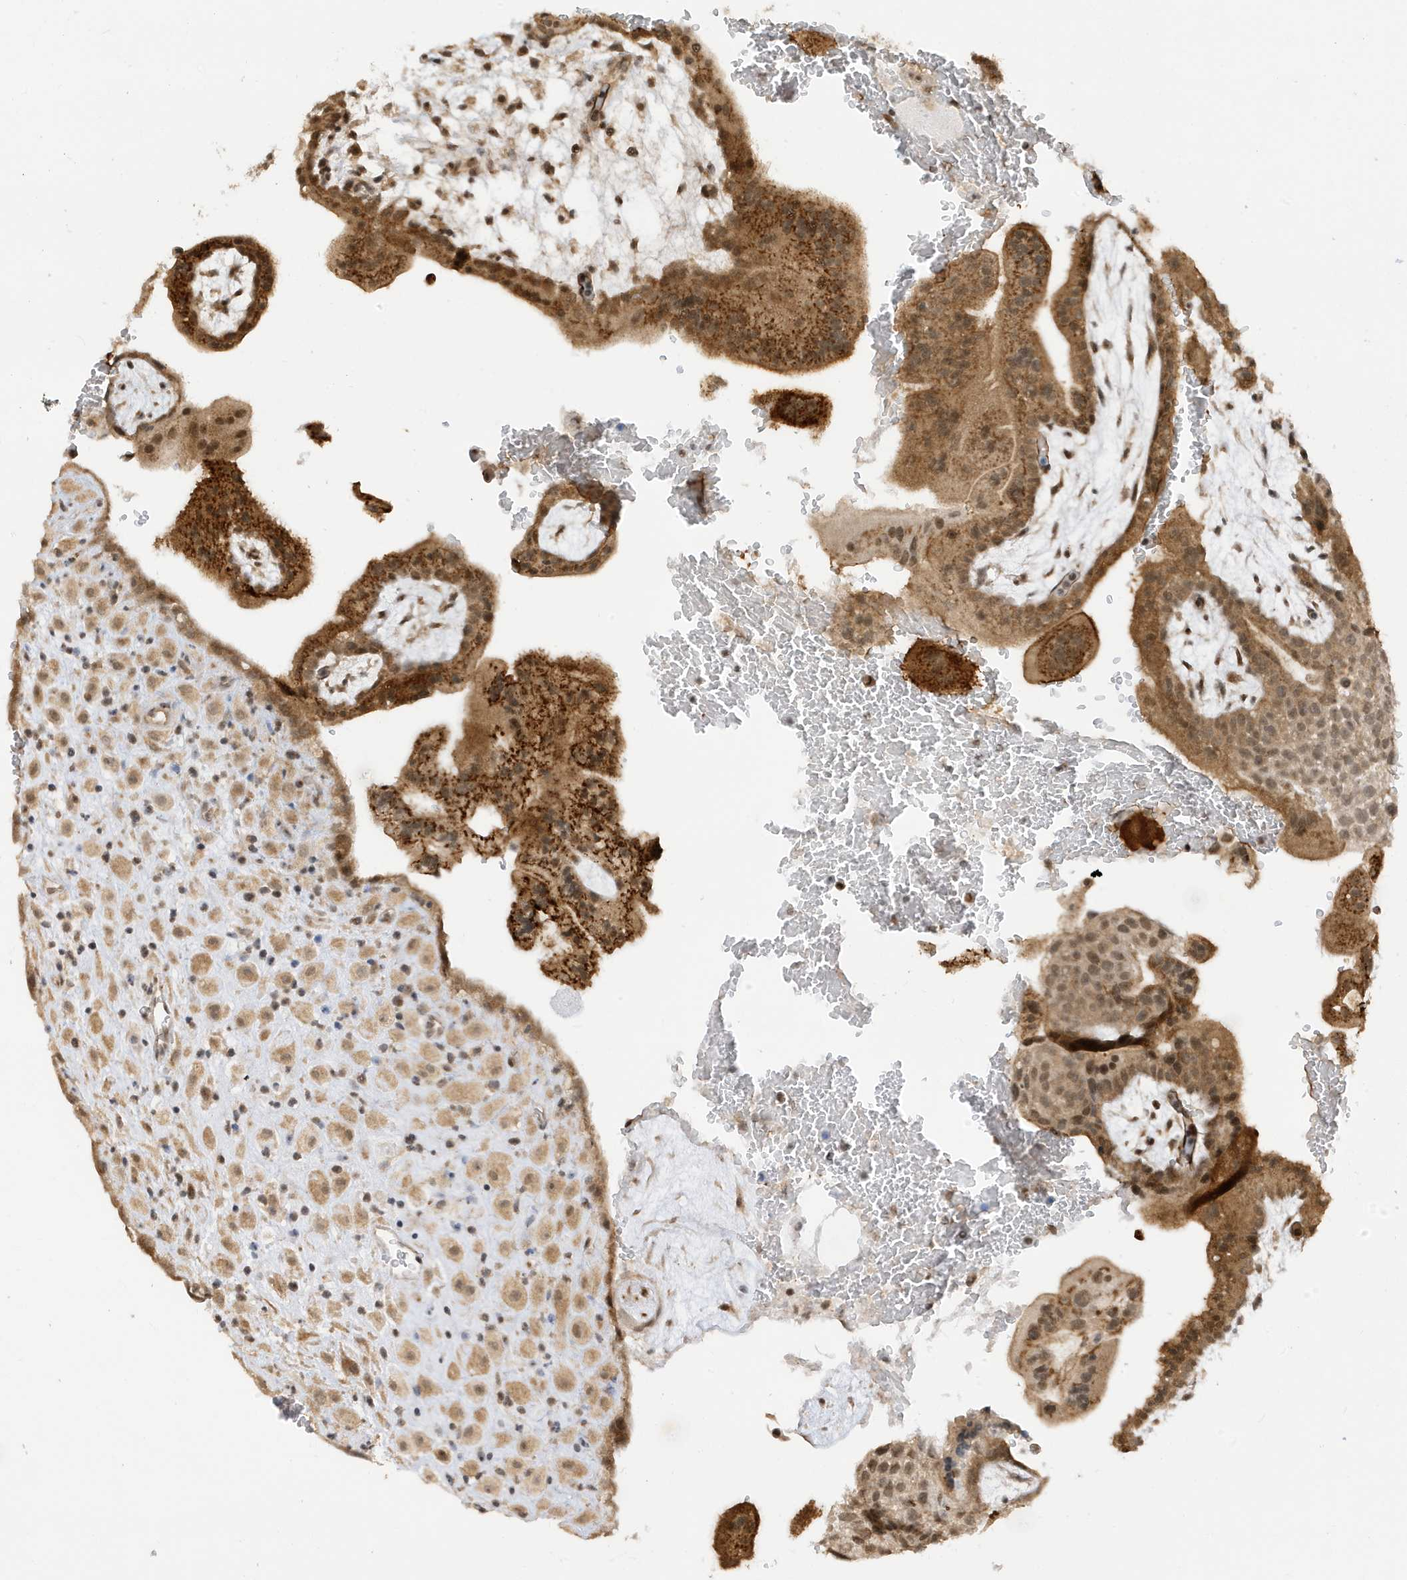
{"staining": {"intensity": "moderate", "quantity": ">75%", "location": "cytoplasmic/membranous,nuclear"}, "tissue": "placenta", "cell_type": "Decidual cells", "image_type": "normal", "snomed": [{"axis": "morphology", "description": "Normal tissue, NOS"}, {"axis": "topography", "description": "Placenta"}], "caption": "An image of human placenta stained for a protein demonstrates moderate cytoplasmic/membranous,nuclear brown staining in decidual cells. The staining was performed using DAB, with brown indicating positive protein expression. Nuclei are stained blue with hematoxylin.", "gene": "TAB3", "patient": {"sex": "female", "age": 35}}